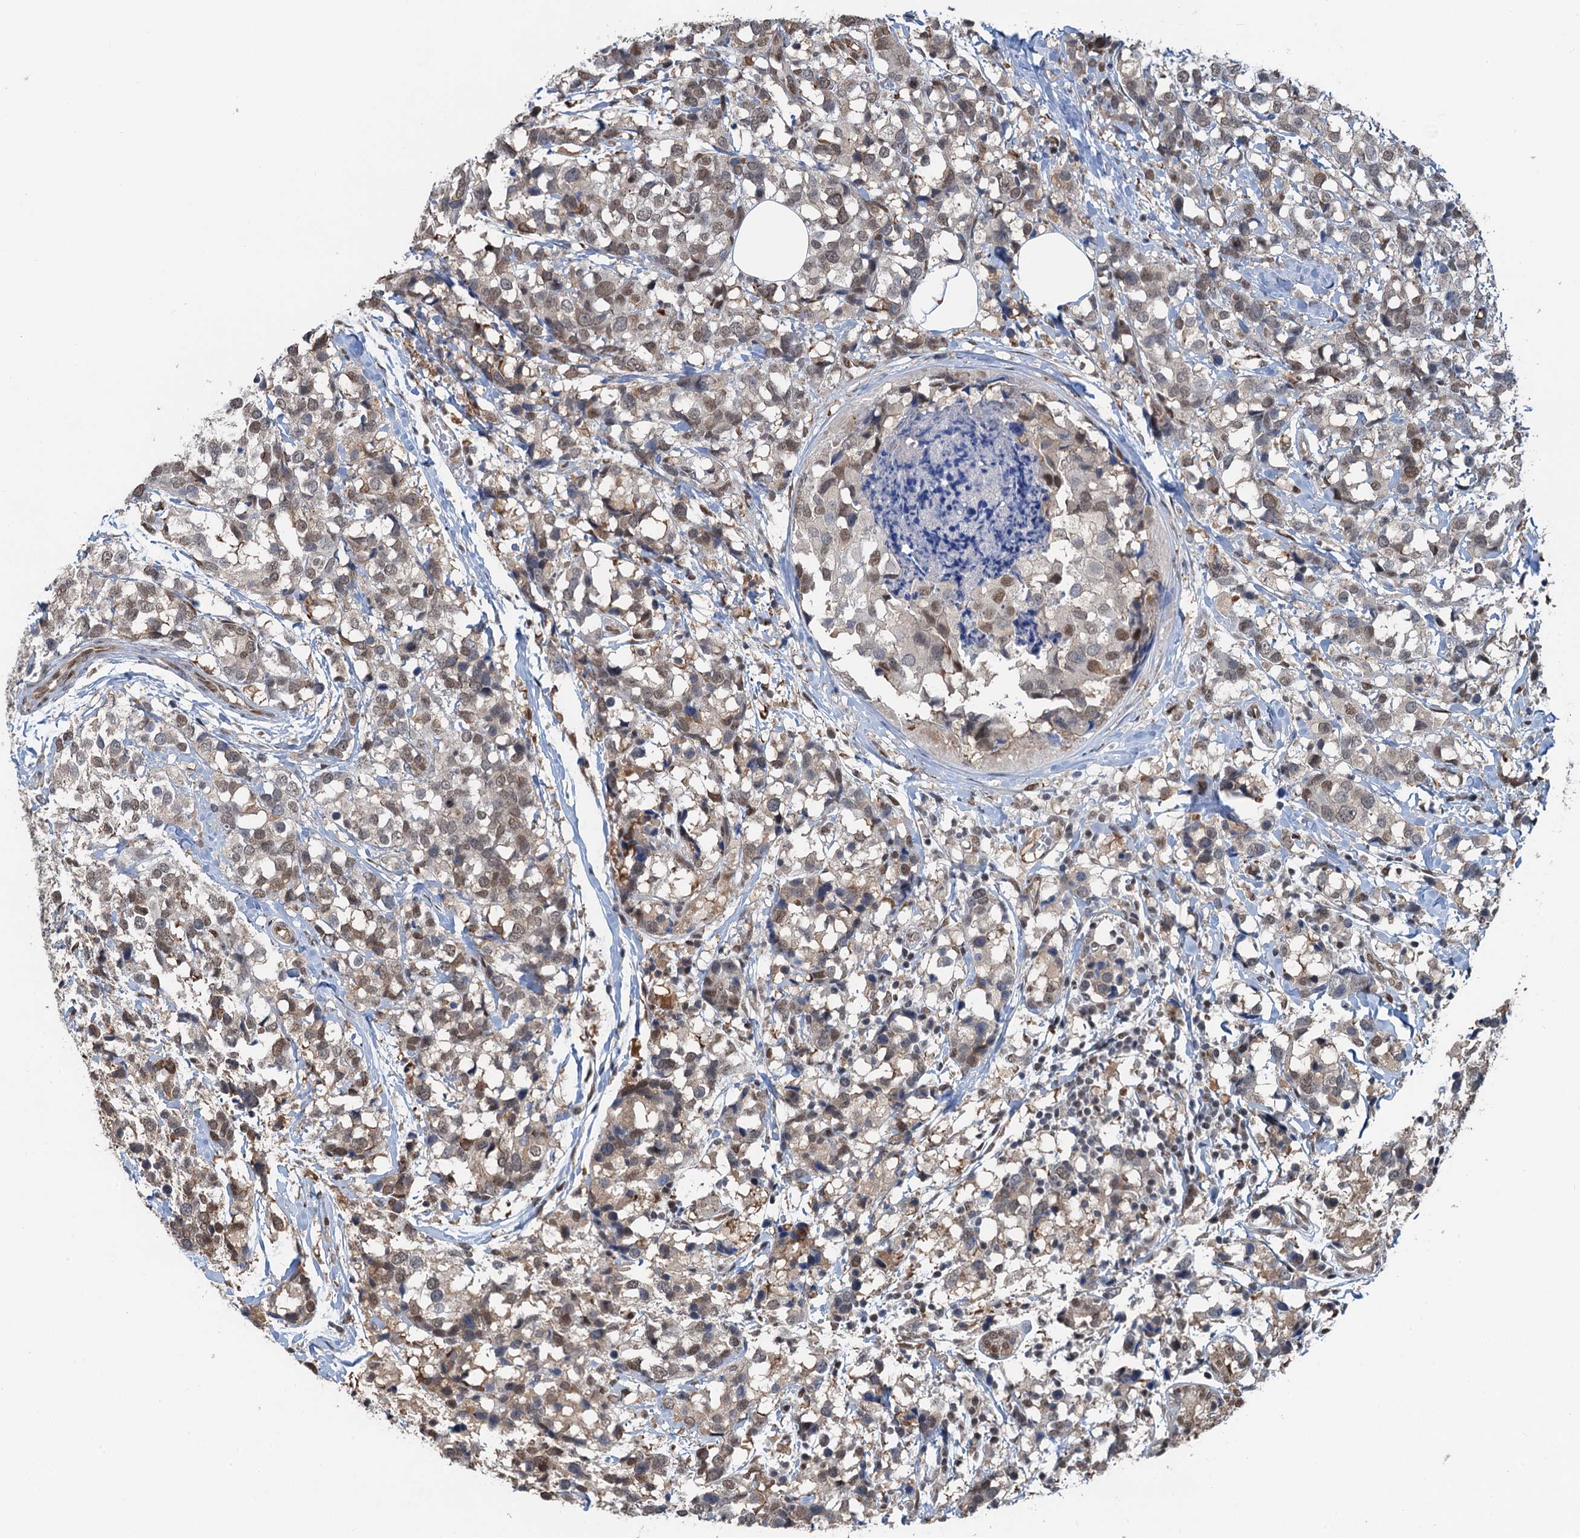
{"staining": {"intensity": "moderate", "quantity": "25%-75%", "location": "nuclear"}, "tissue": "breast cancer", "cell_type": "Tumor cells", "image_type": "cancer", "snomed": [{"axis": "morphology", "description": "Lobular carcinoma"}, {"axis": "topography", "description": "Breast"}], "caption": "IHC staining of breast cancer (lobular carcinoma), which displays medium levels of moderate nuclear staining in approximately 25%-75% of tumor cells indicating moderate nuclear protein staining. The staining was performed using DAB (brown) for protein detection and nuclei were counterstained in hematoxylin (blue).", "gene": "CFDP1", "patient": {"sex": "female", "age": 59}}